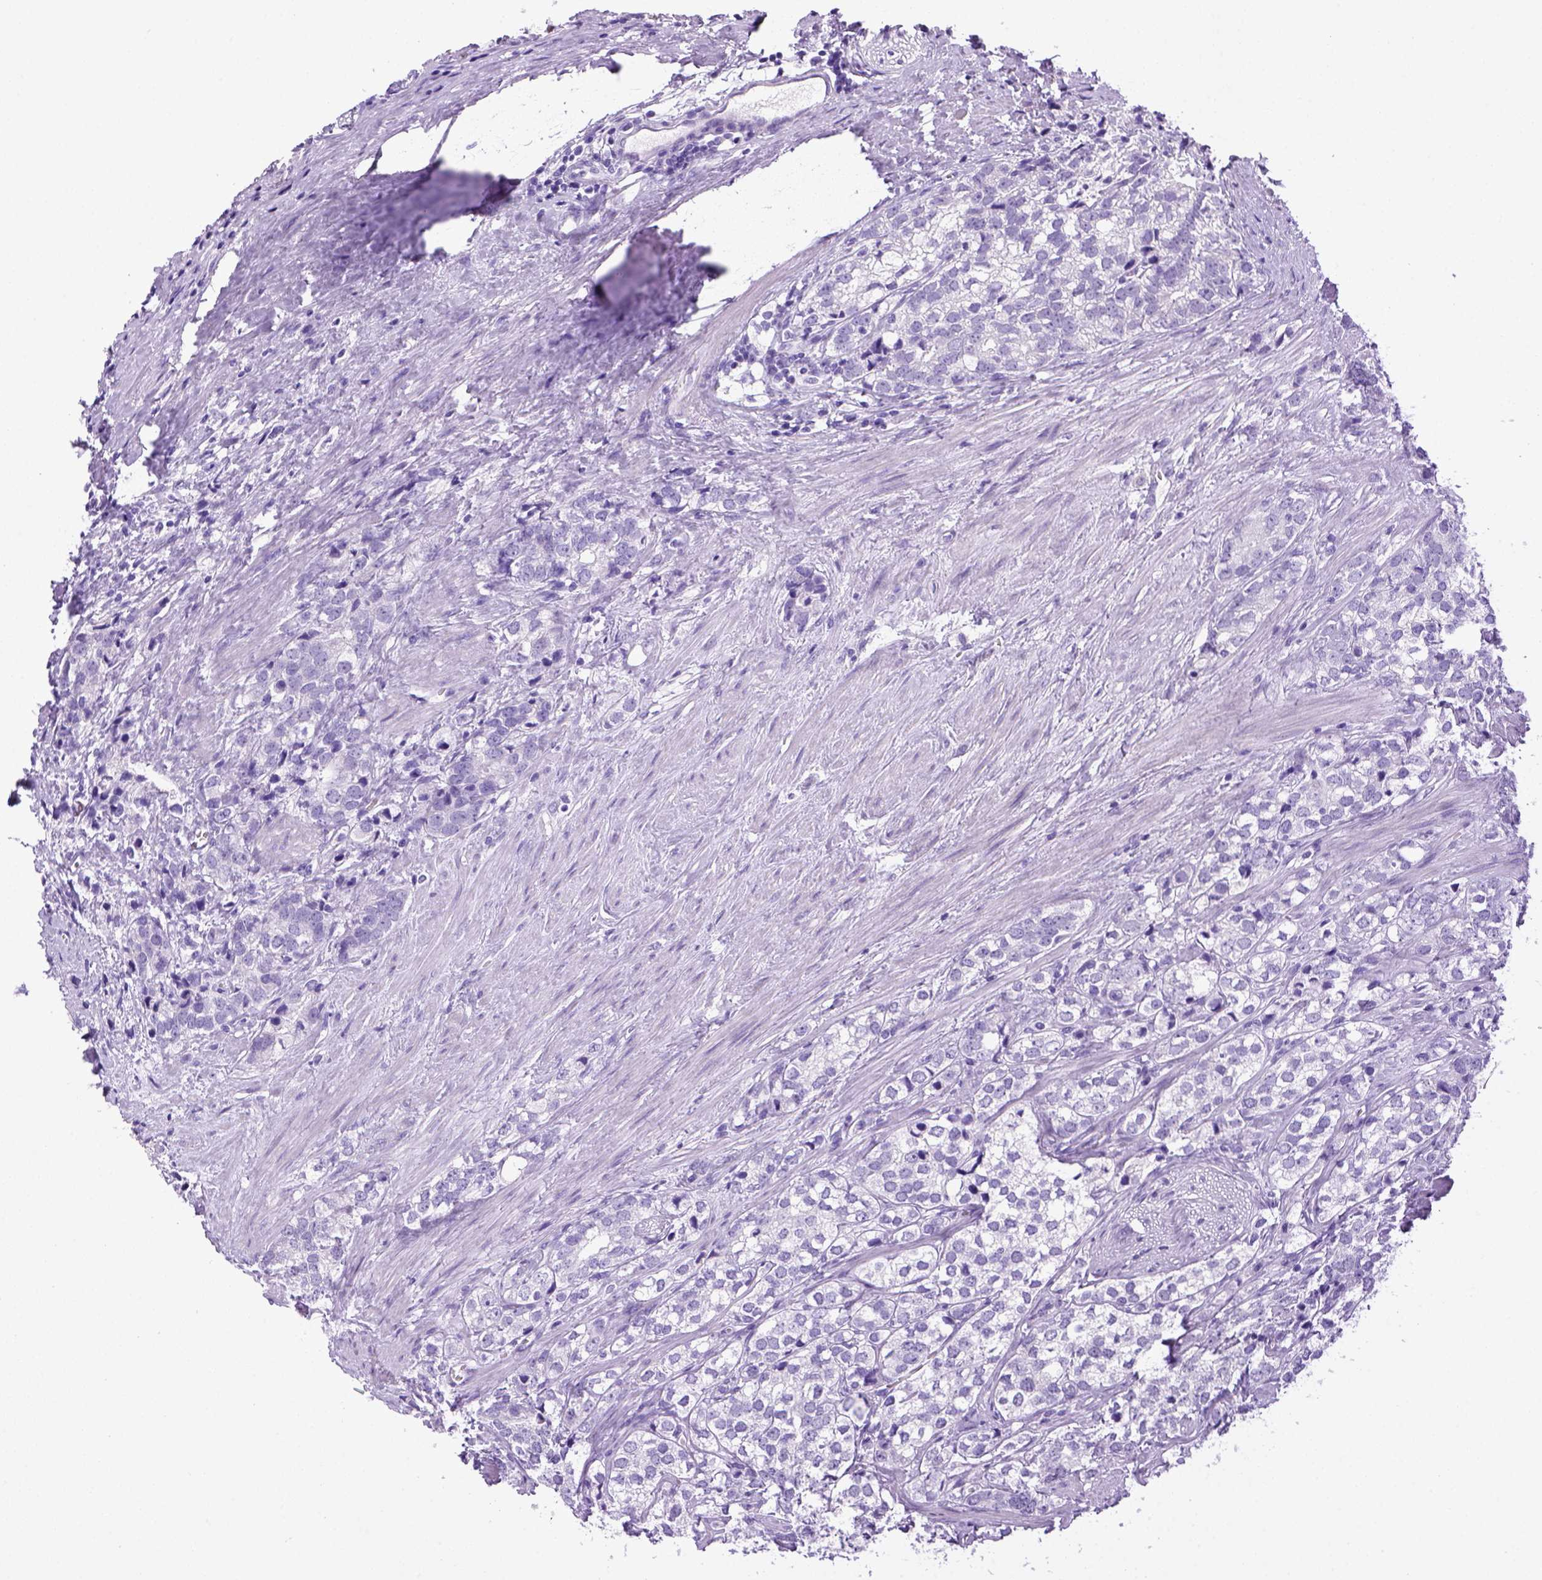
{"staining": {"intensity": "negative", "quantity": "none", "location": "none"}, "tissue": "prostate cancer", "cell_type": "Tumor cells", "image_type": "cancer", "snomed": [{"axis": "morphology", "description": "Adenocarcinoma, NOS"}, {"axis": "topography", "description": "Prostate and seminal vesicle, NOS"}], "caption": "High power microscopy photomicrograph of an immunohistochemistry (IHC) photomicrograph of prostate cancer, revealing no significant positivity in tumor cells. (DAB IHC visualized using brightfield microscopy, high magnification).", "gene": "SGCG", "patient": {"sex": "male", "age": 63}}